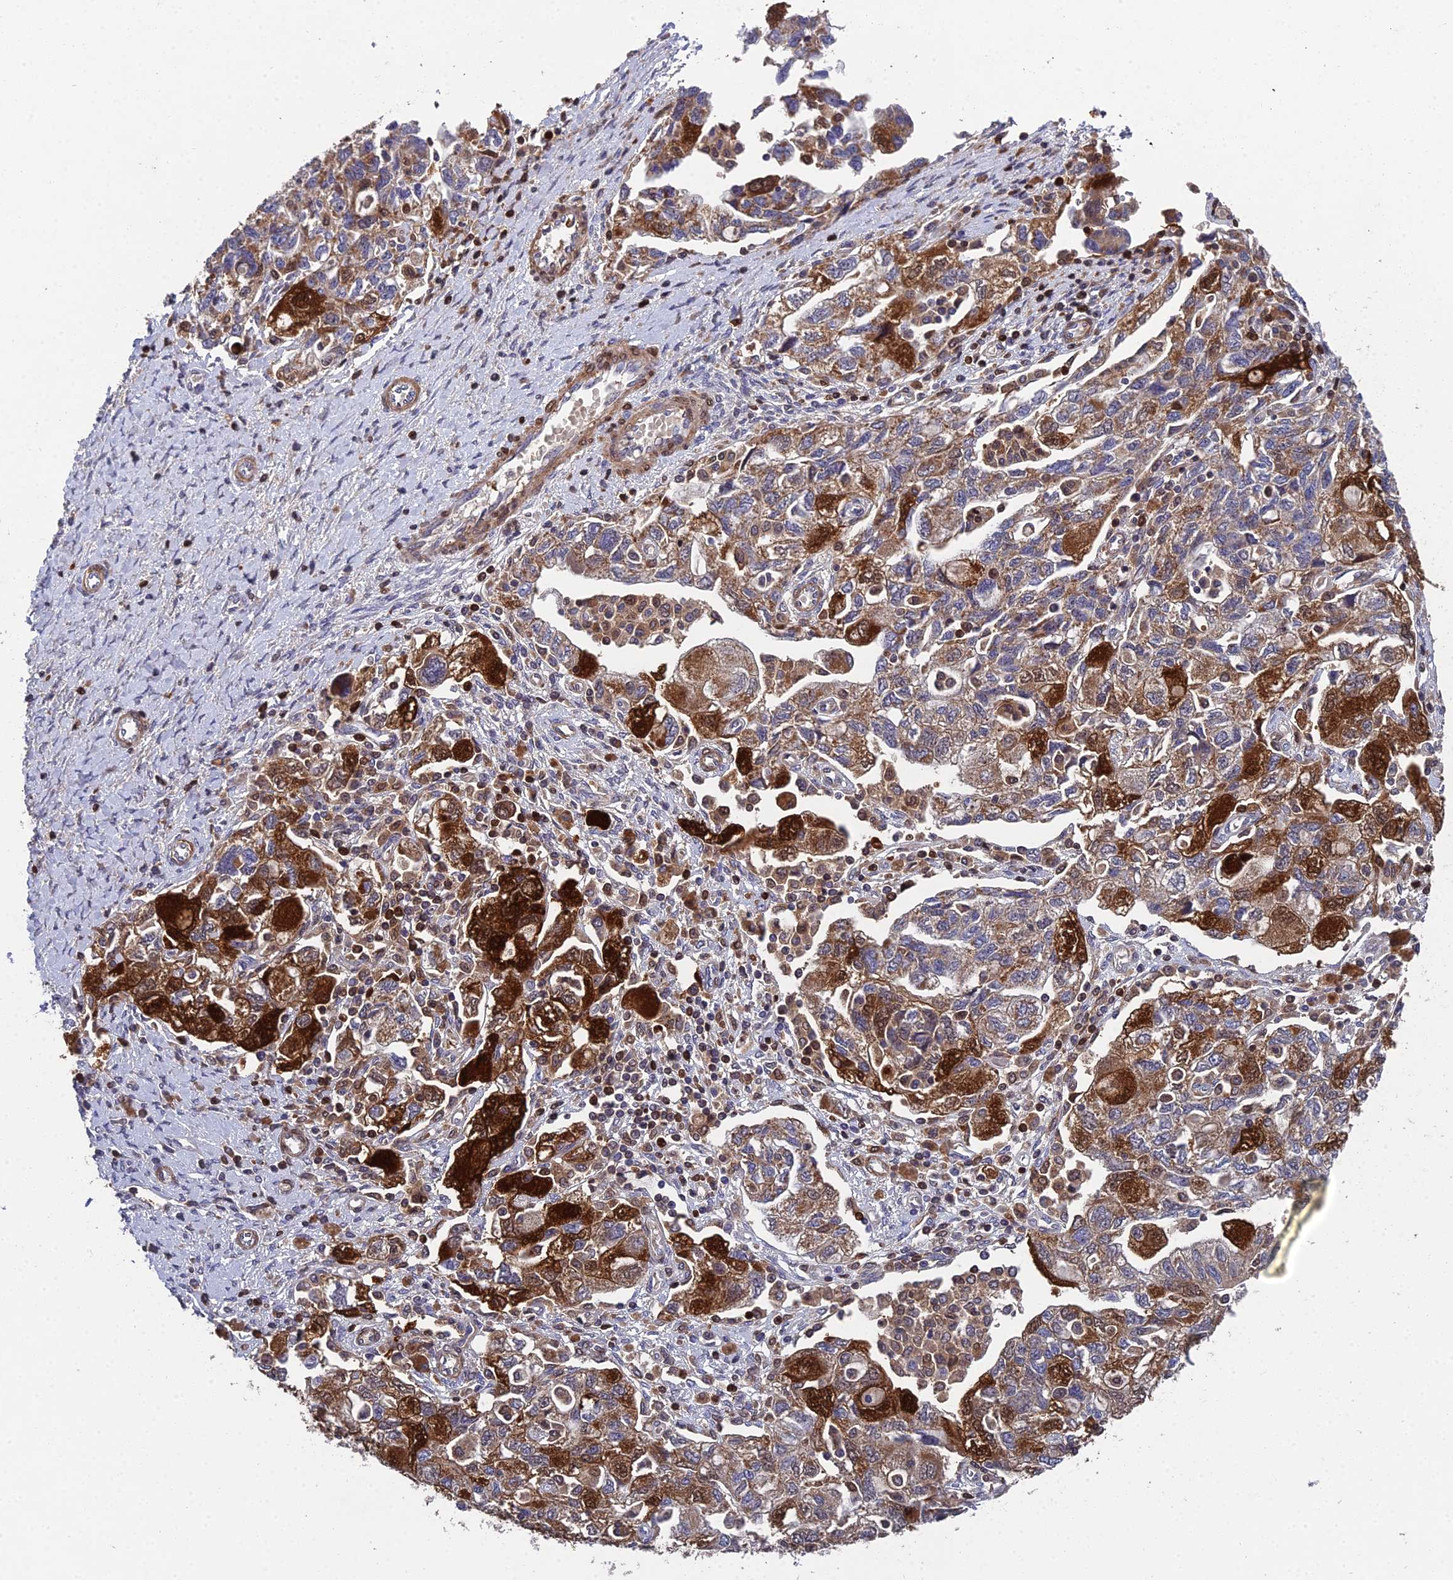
{"staining": {"intensity": "strong", "quantity": "25%-75%", "location": "cytoplasmic/membranous,nuclear"}, "tissue": "ovarian cancer", "cell_type": "Tumor cells", "image_type": "cancer", "snomed": [{"axis": "morphology", "description": "Carcinoma, NOS"}, {"axis": "morphology", "description": "Cystadenocarcinoma, serous, NOS"}, {"axis": "topography", "description": "Ovary"}], "caption": "Protein staining of ovarian cancer (serous cystadenocarcinoma) tissue demonstrates strong cytoplasmic/membranous and nuclear expression in approximately 25%-75% of tumor cells.", "gene": "GALK2", "patient": {"sex": "female", "age": 69}}